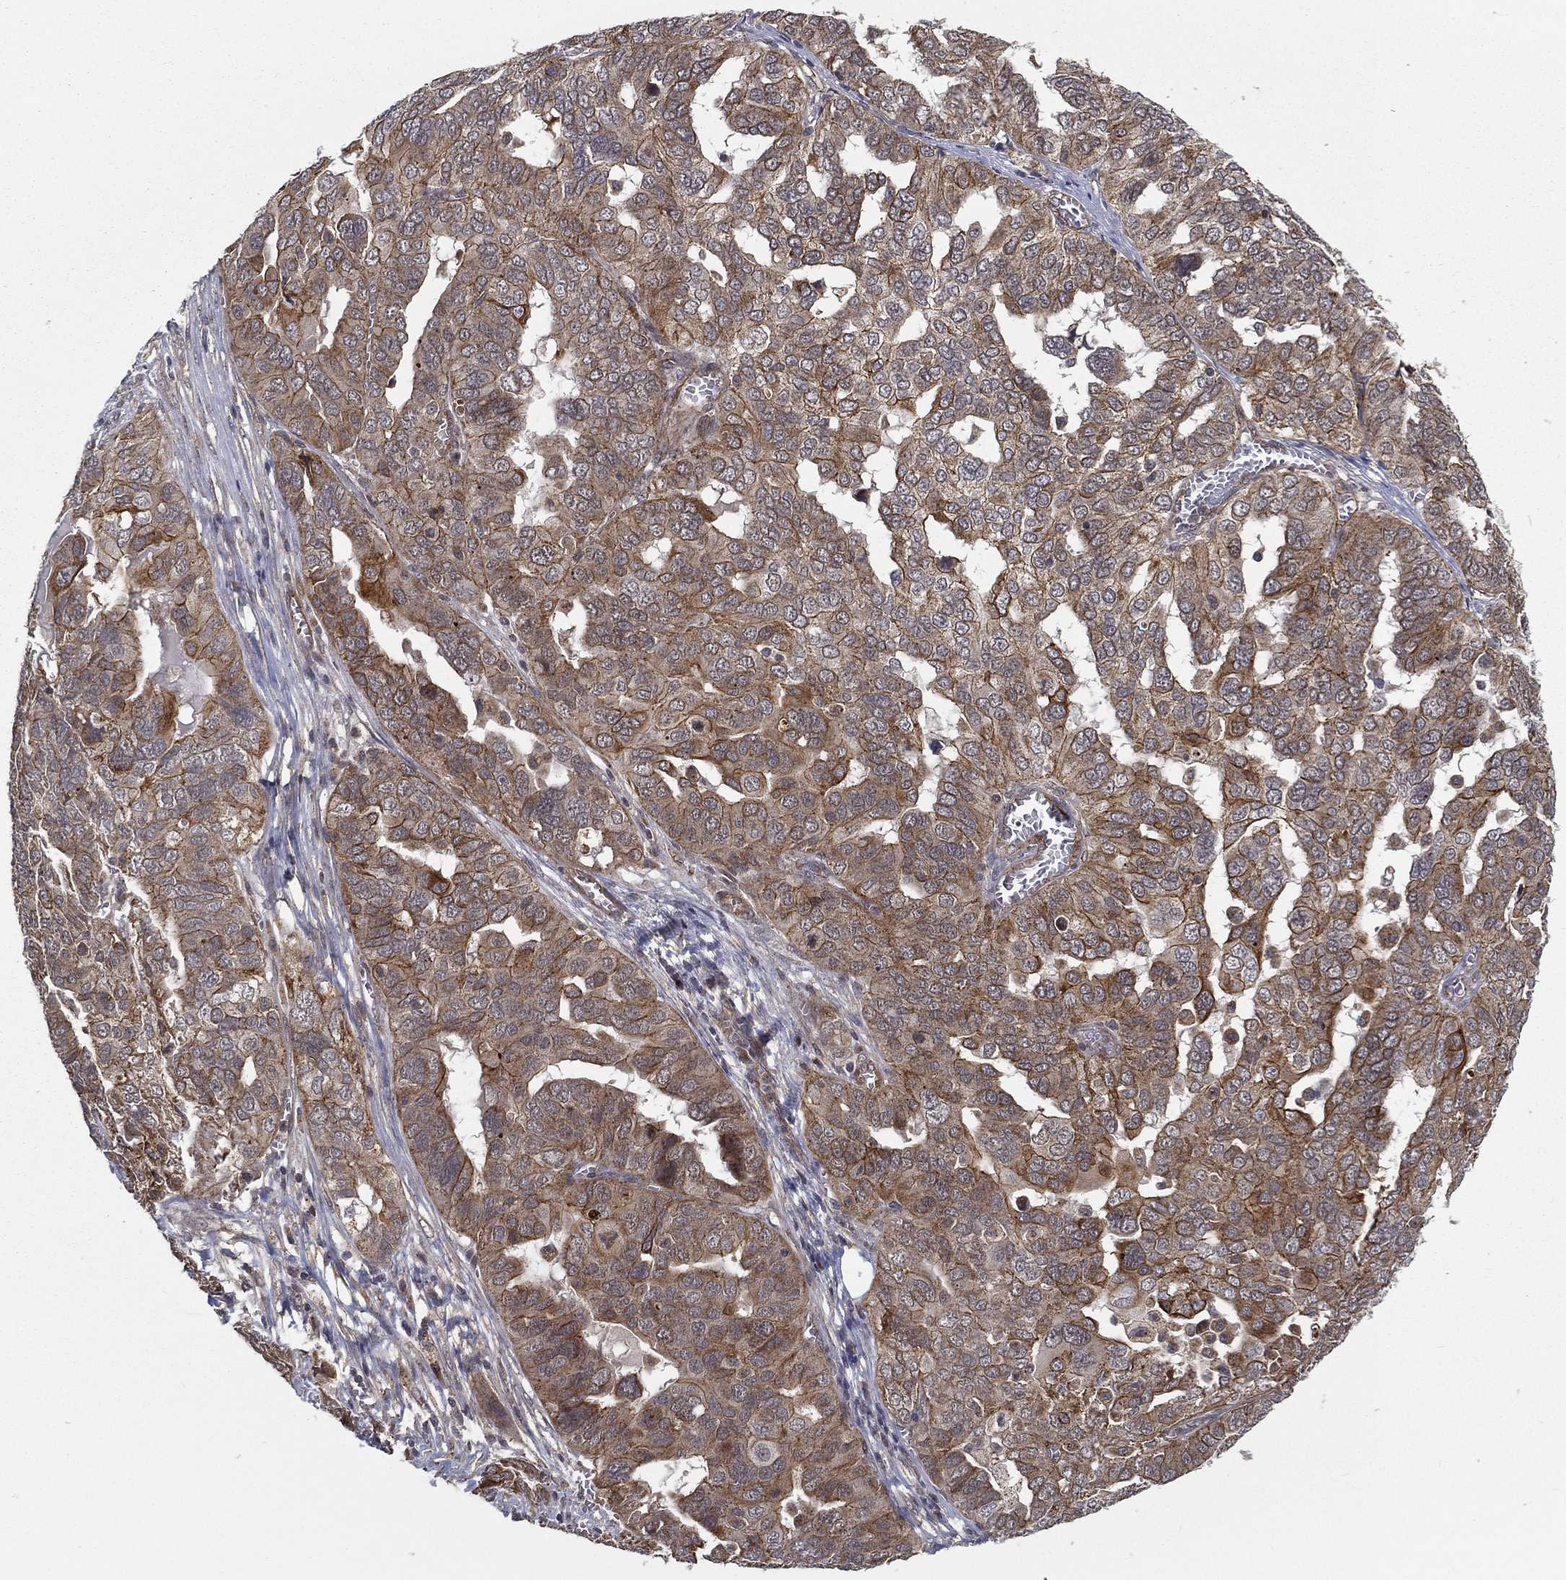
{"staining": {"intensity": "strong", "quantity": "<25%", "location": "cytoplasmic/membranous"}, "tissue": "ovarian cancer", "cell_type": "Tumor cells", "image_type": "cancer", "snomed": [{"axis": "morphology", "description": "Carcinoma, endometroid"}, {"axis": "topography", "description": "Soft tissue"}, {"axis": "topography", "description": "Ovary"}], "caption": "Approximately <25% of tumor cells in human endometroid carcinoma (ovarian) show strong cytoplasmic/membranous protein positivity as visualized by brown immunohistochemical staining.", "gene": "UACA", "patient": {"sex": "female", "age": 52}}